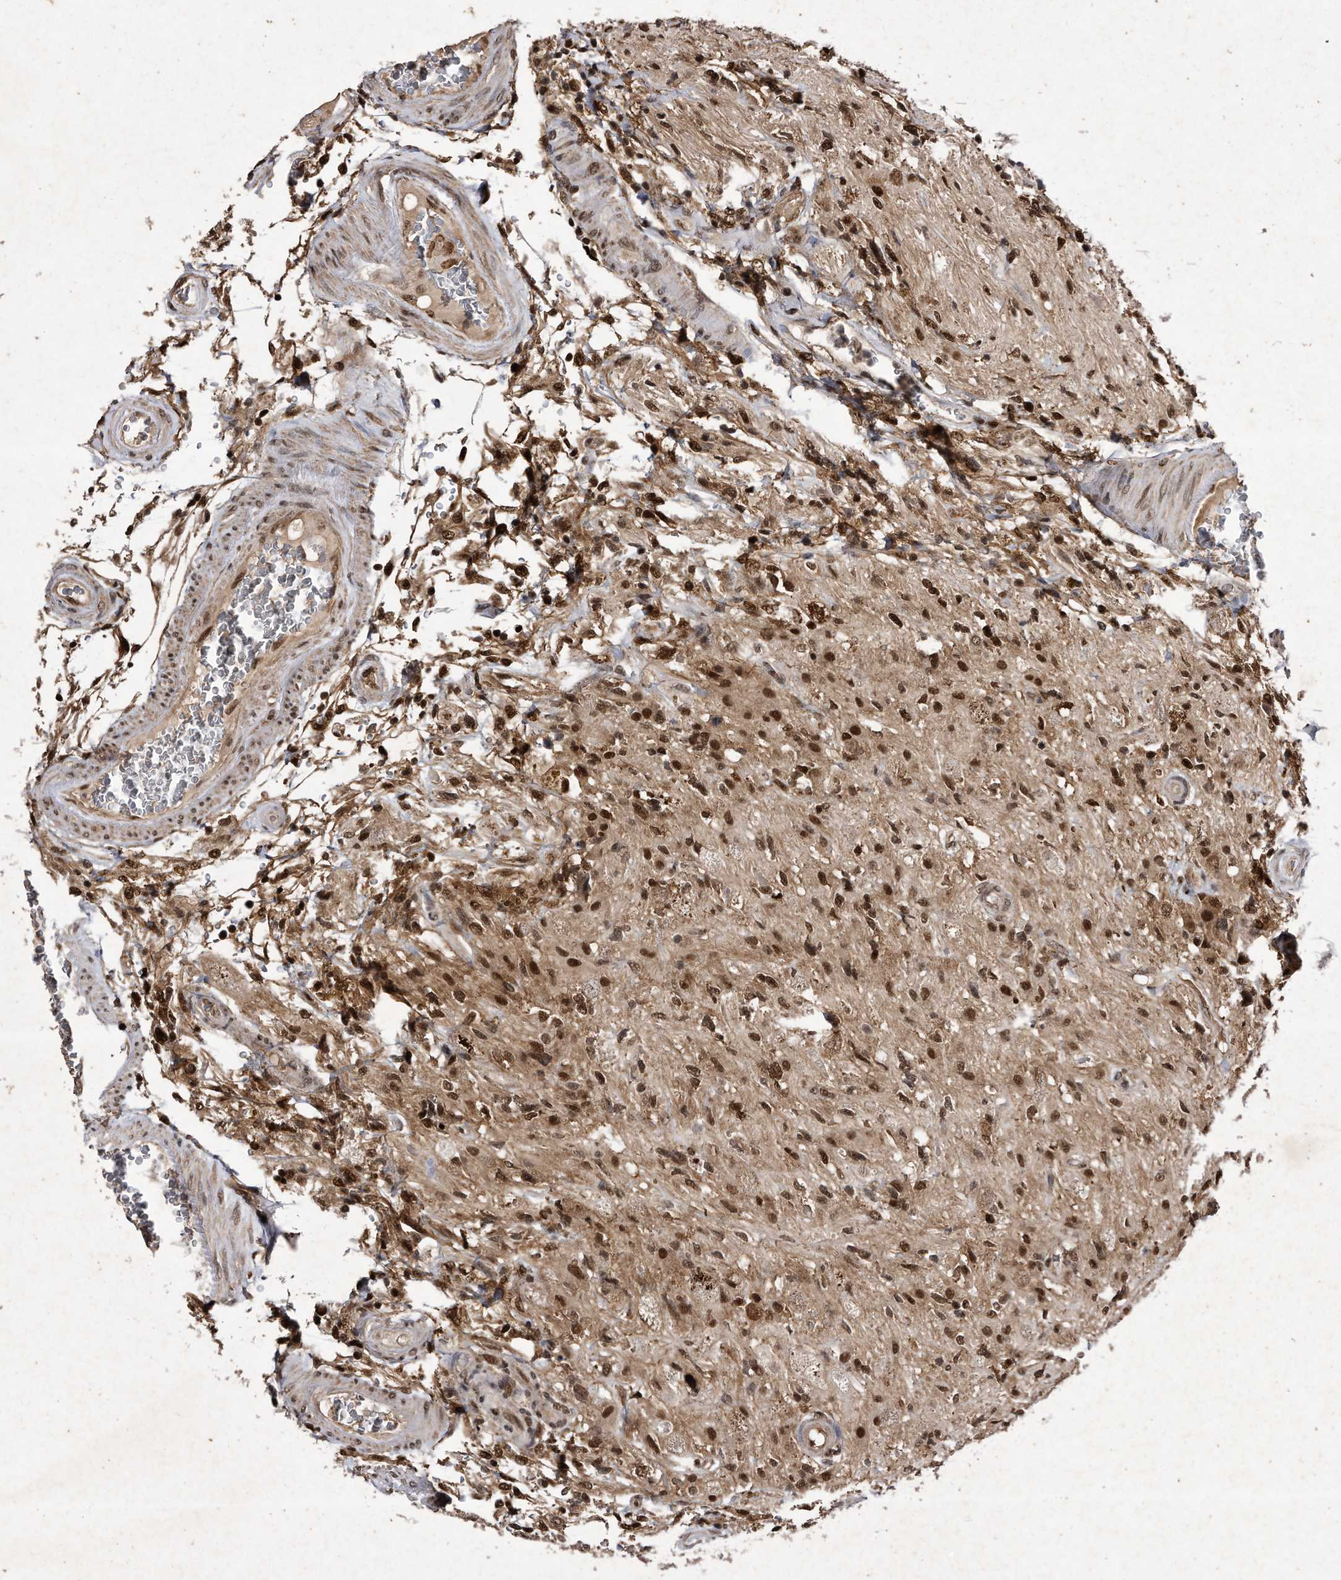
{"staining": {"intensity": "moderate", "quantity": ">75%", "location": "nuclear"}, "tissue": "glioma", "cell_type": "Tumor cells", "image_type": "cancer", "snomed": [{"axis": "morphology", "description": "Glioma, malignant, High grade"}, {"axis": "topography", "description": "Brain"}], "caption": "This photomicrograph displays immunohistochemistry (IHC) staining of human high-grade glioma (malignant), with medium moderate nuclear positivity in approximately >75% of tumor cells.", "gene": "RAD23B", "patient": {"sex": "male", "age": 33}}